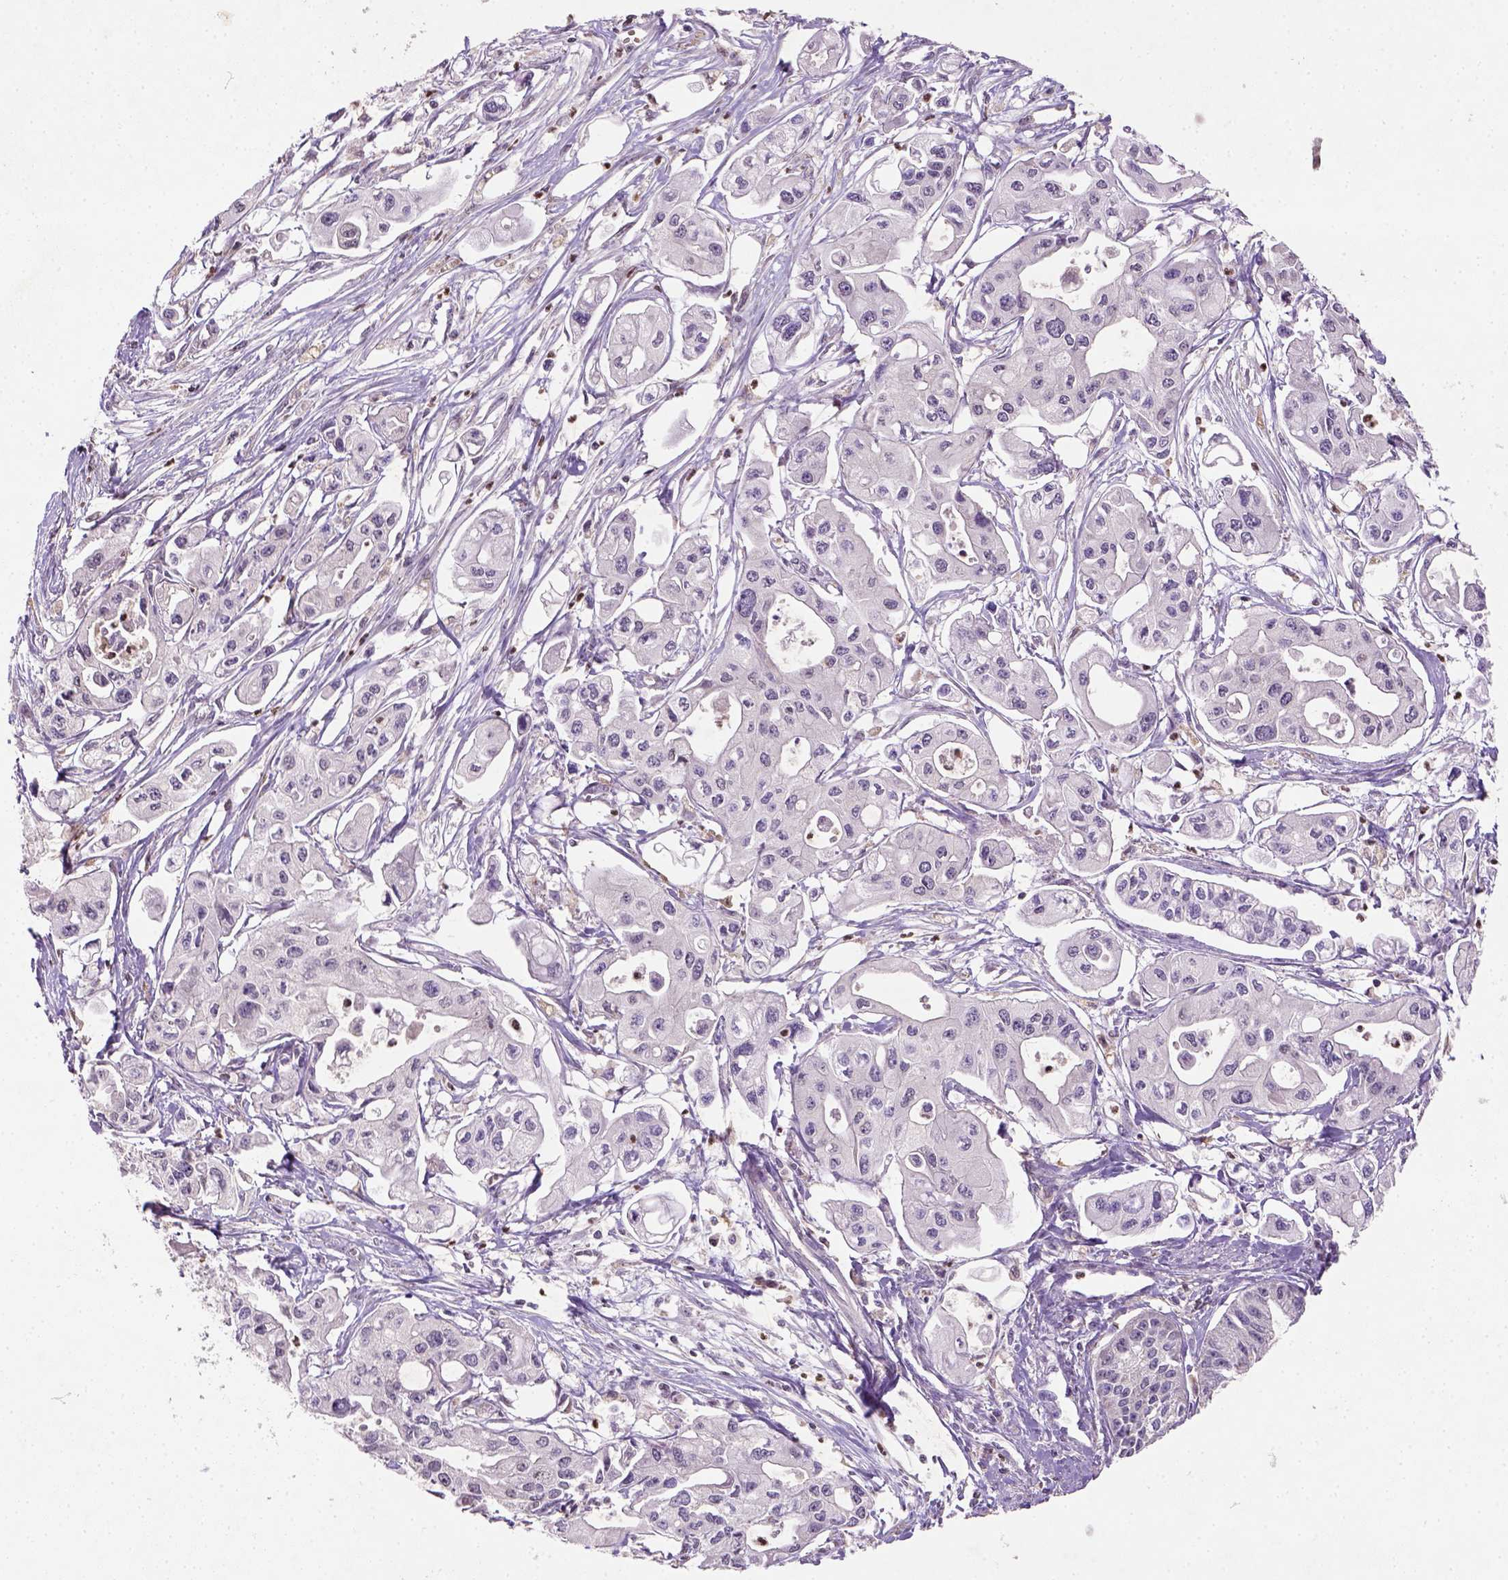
{"staining": {"intensity": "negative", "quantity": "none", "location": "none"}, "tissue": "pancreatic cancer", "cell_type": "Tumor cells", "image_type": "cancer", "snomed": [{"axis": "morphology", "description": "Adenocarcinoma, NOS"}, {"axis": "topography", "description": "Pancreas"}], "caption": "Immunohistochemistry of human pancreatic cancer (adenocarcinoma) reveals no positivity in tumor cells.", "gene": "NUDT3", "patient": {"sex": "male", "age": 70}}